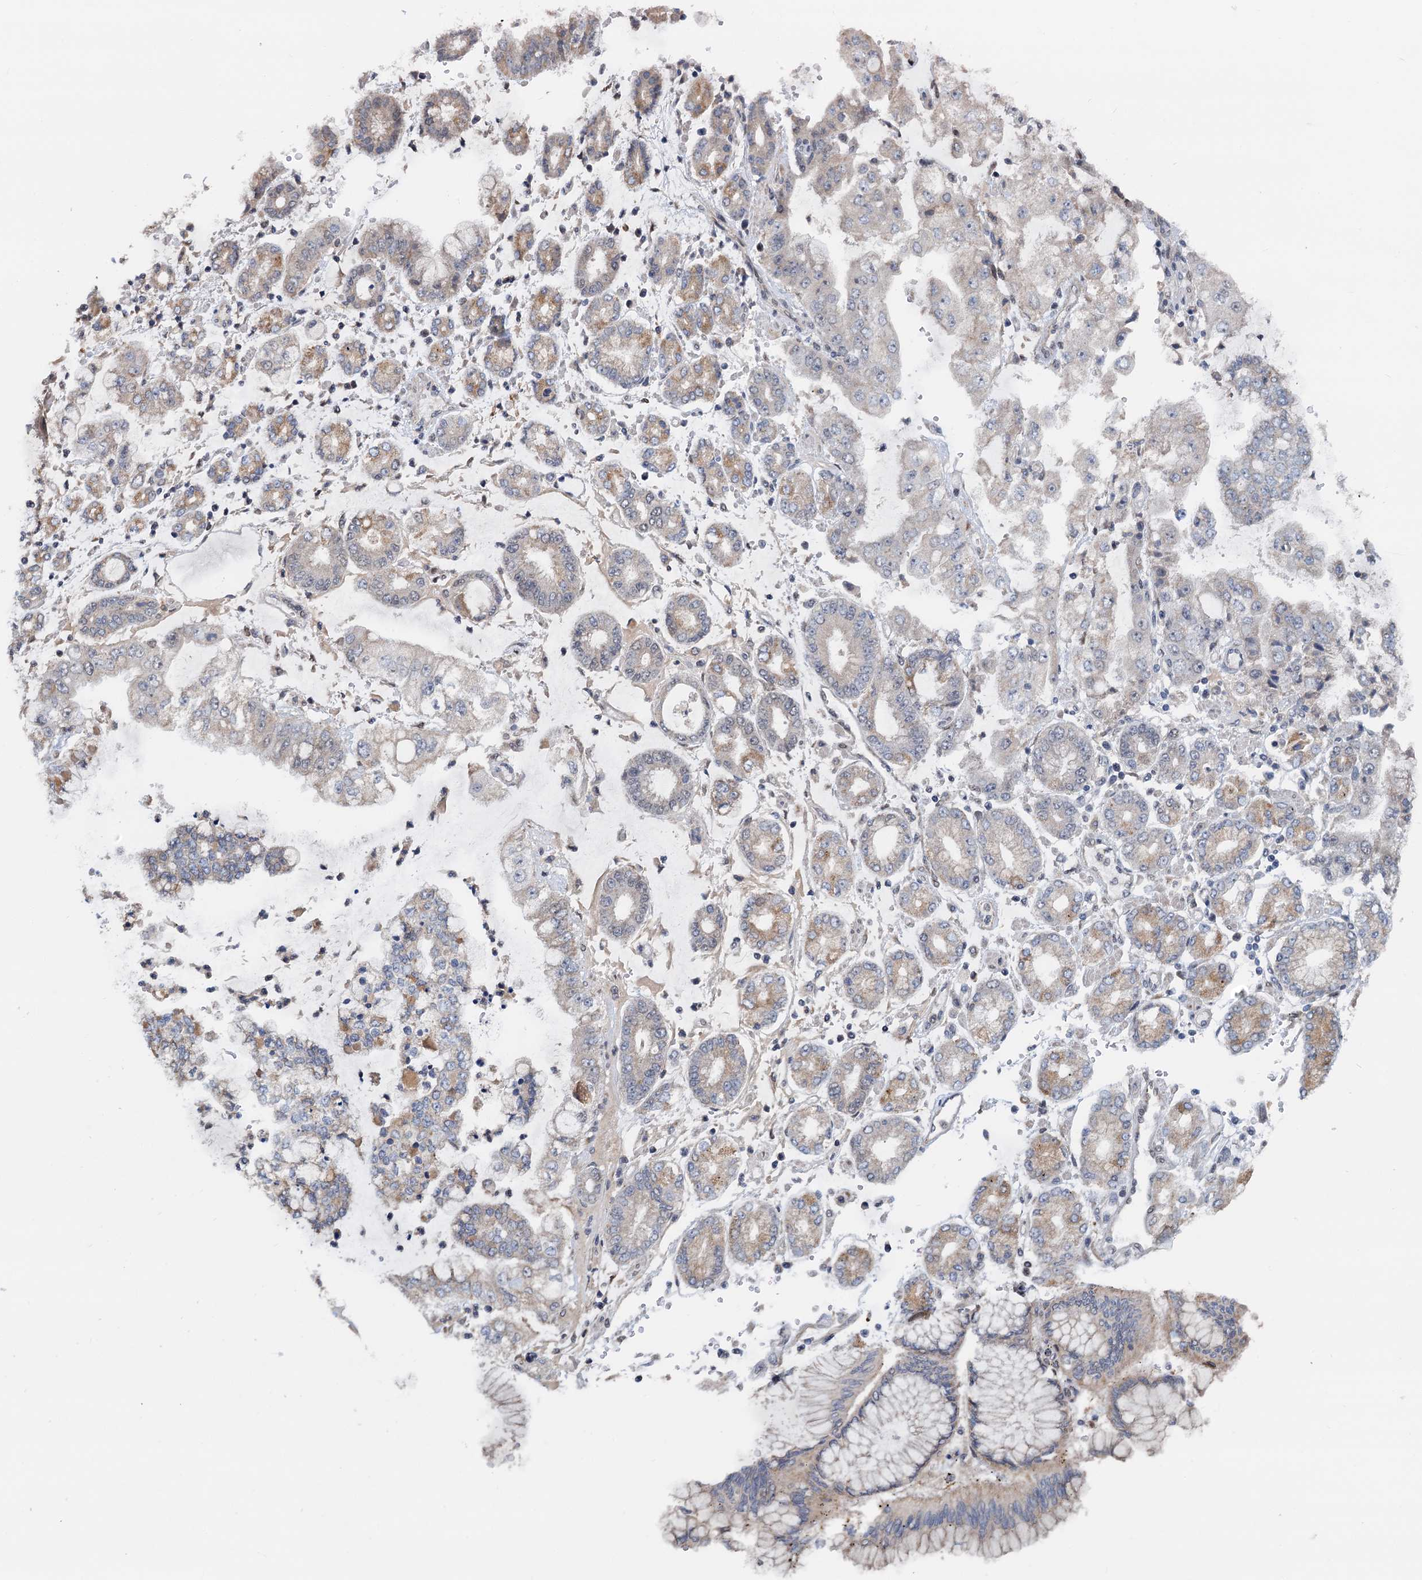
{"staining": {"intensity": "weak", "quantity": "25%-75%", "location": "cytoplasmic/membranous"}, "tissue": "stomach cancer", "cell_type": "Tumor cells", "image_type": "cancer", "snomed": [{"axis": "morphology", "description": "Adenocarcinoma, NOS"}, {"axis": "topography", "description": "Stomach"}], "caption": "Approximately 25%-75% of tumor cells in human stomach cancer display weak cytoplasmic/membranous protein staining as visualized by brown immunohistochemical staining.", "gene": "MCMBP", "patient": {"sex": "male", "age": 76}}